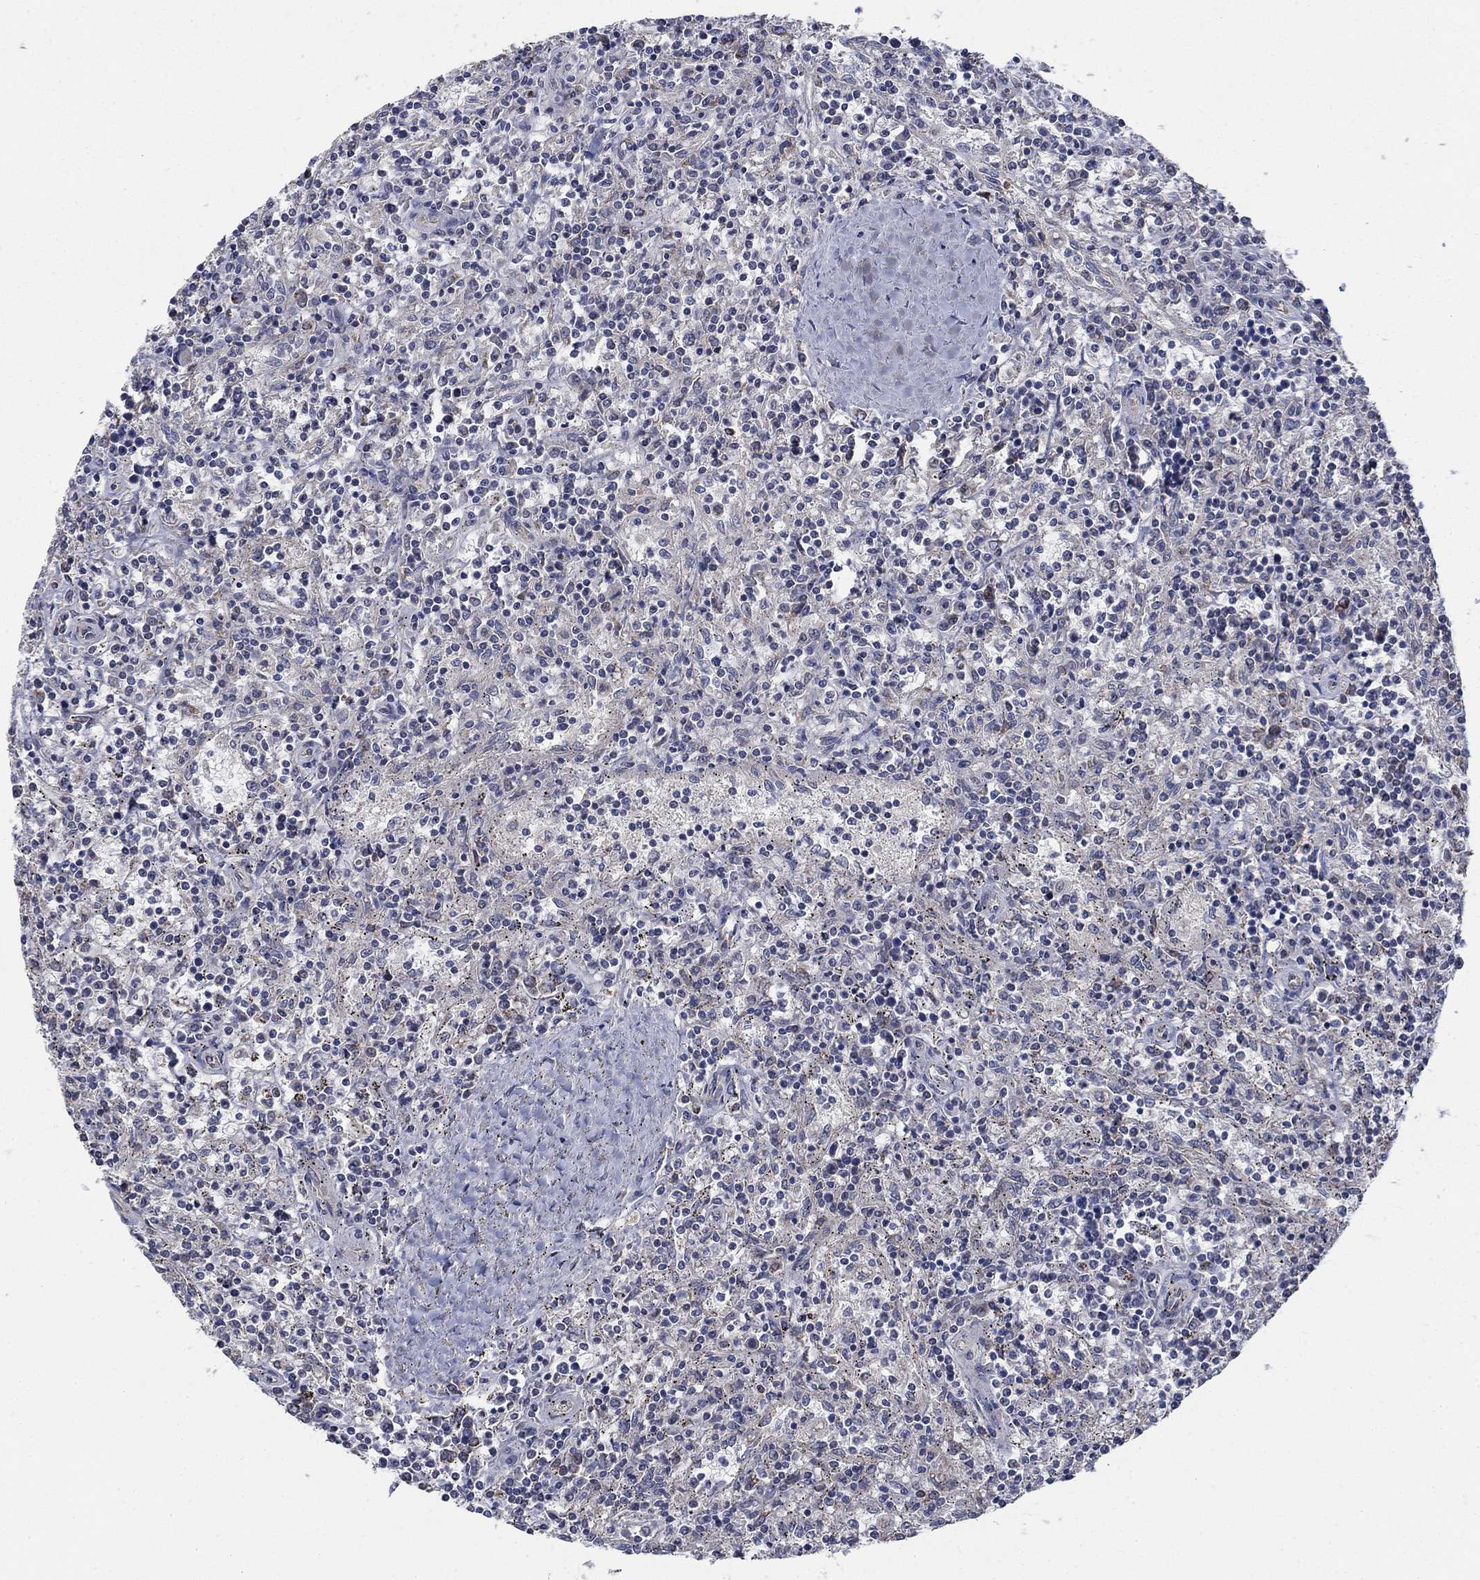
{"staining": {"intensity": "negative", "quantity": "none", "location": "none"}, "tissue": "lymphoma", "cell_type": "Tumor cells", "image_type": "cancer", "snomed": [{"axis": "morphology", "description": "Malignant lymphoma, non-Hodgkin's type, Low grade"}, {"axis": "topography", "description": "Spleen"}], "caption": "Malignant lymphoma, non-Hodgkin's type (low-grade) was stained to show a protein in brown. There is no significant positivity in tumor cells.", "gene": "NME7", "patient": {"sex": "male", "age": 62}}